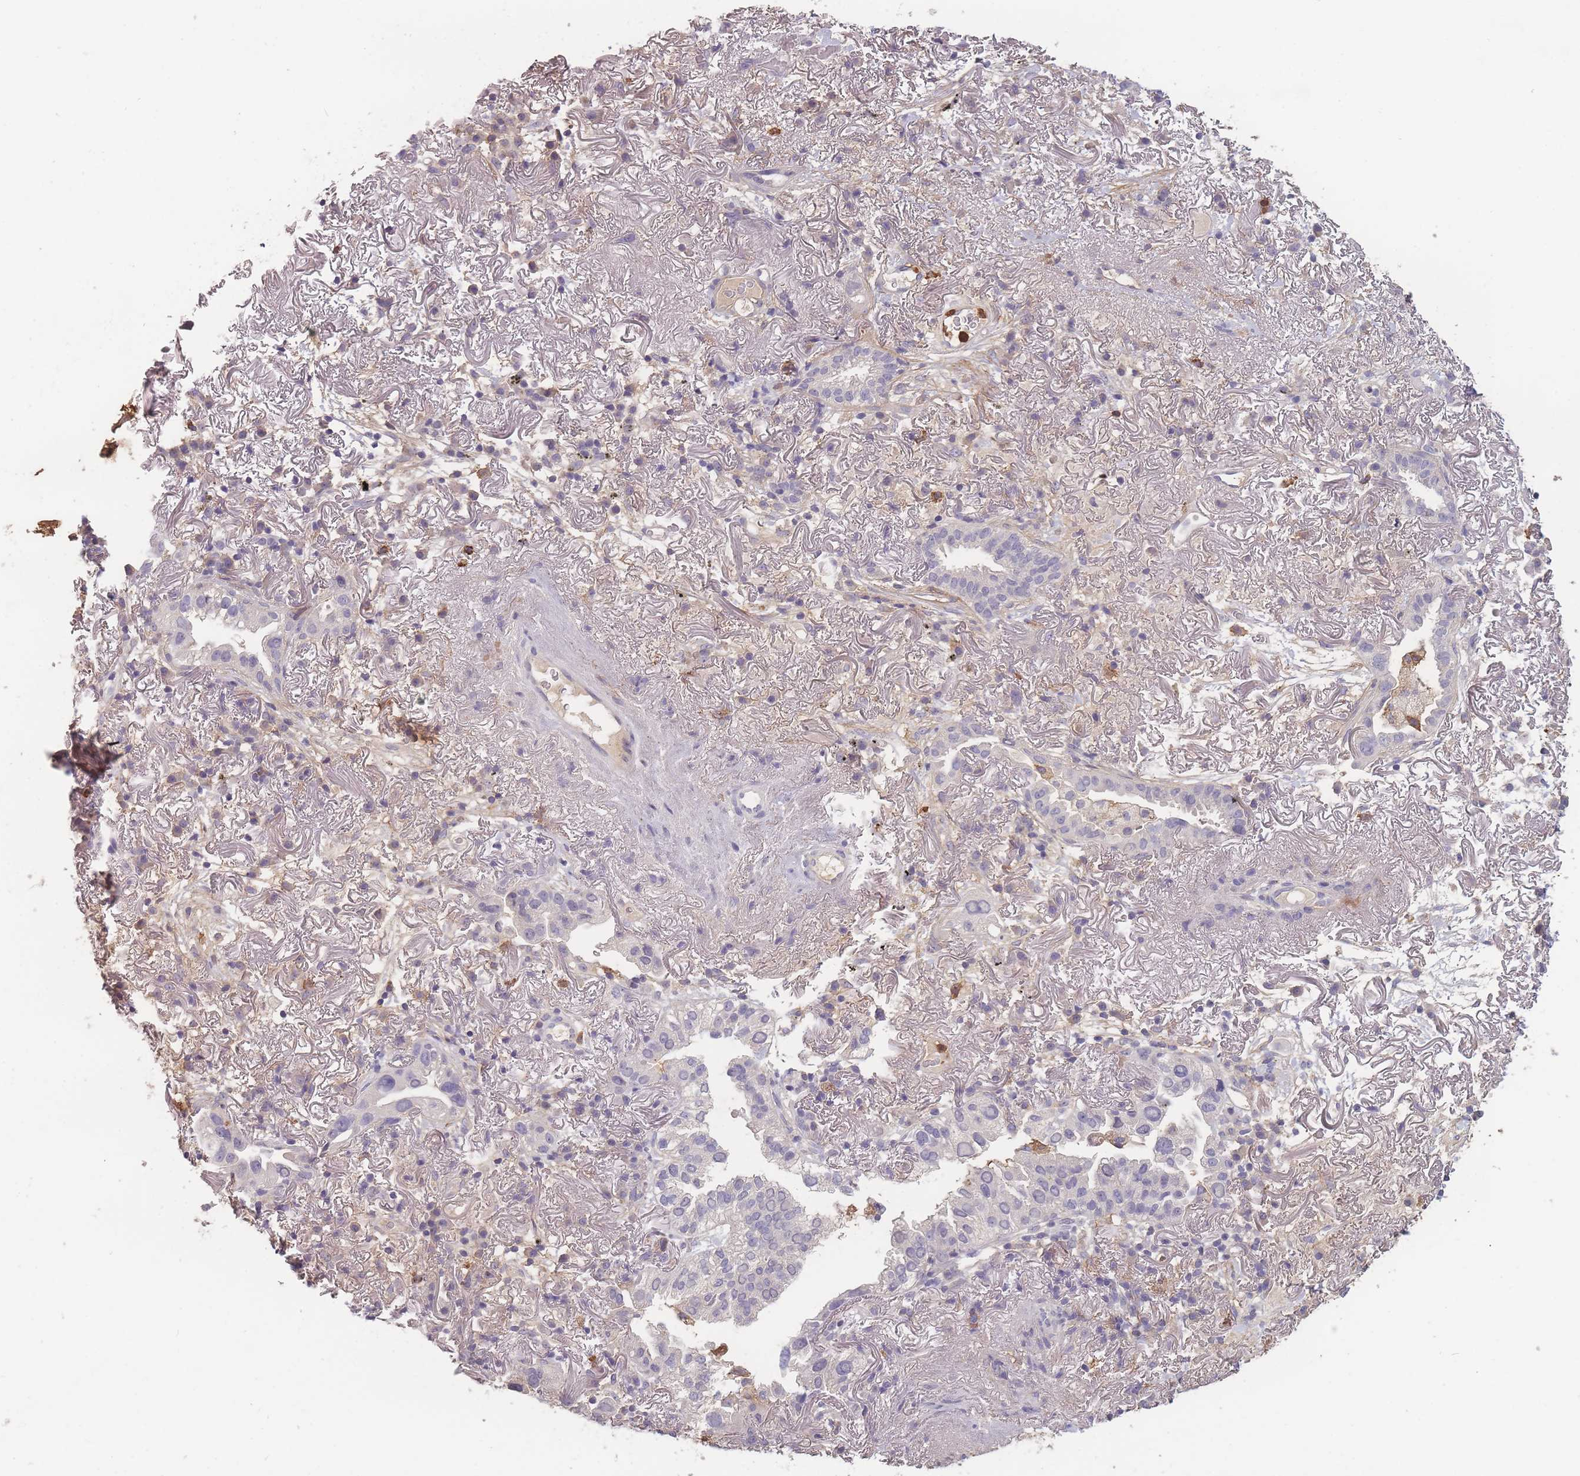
{"staining": {"intensity": "negative", "quantity": "none", "location": "none"}, "tissue": "lung cancer", "cell_type": "Tumor cells", "image_type": "cancer", "snomed": [{"axis": "morphology", "description": "Adenocarcinoma, NOS"}, {"axis": "topography", "description": "Lung"}], "caption": "Human lung adenocarcinoma stained for a protein using IHC reveals no positivity in tumor cells.", "gene": "BST1", "patient": {"sex": "female", "age": 69}}